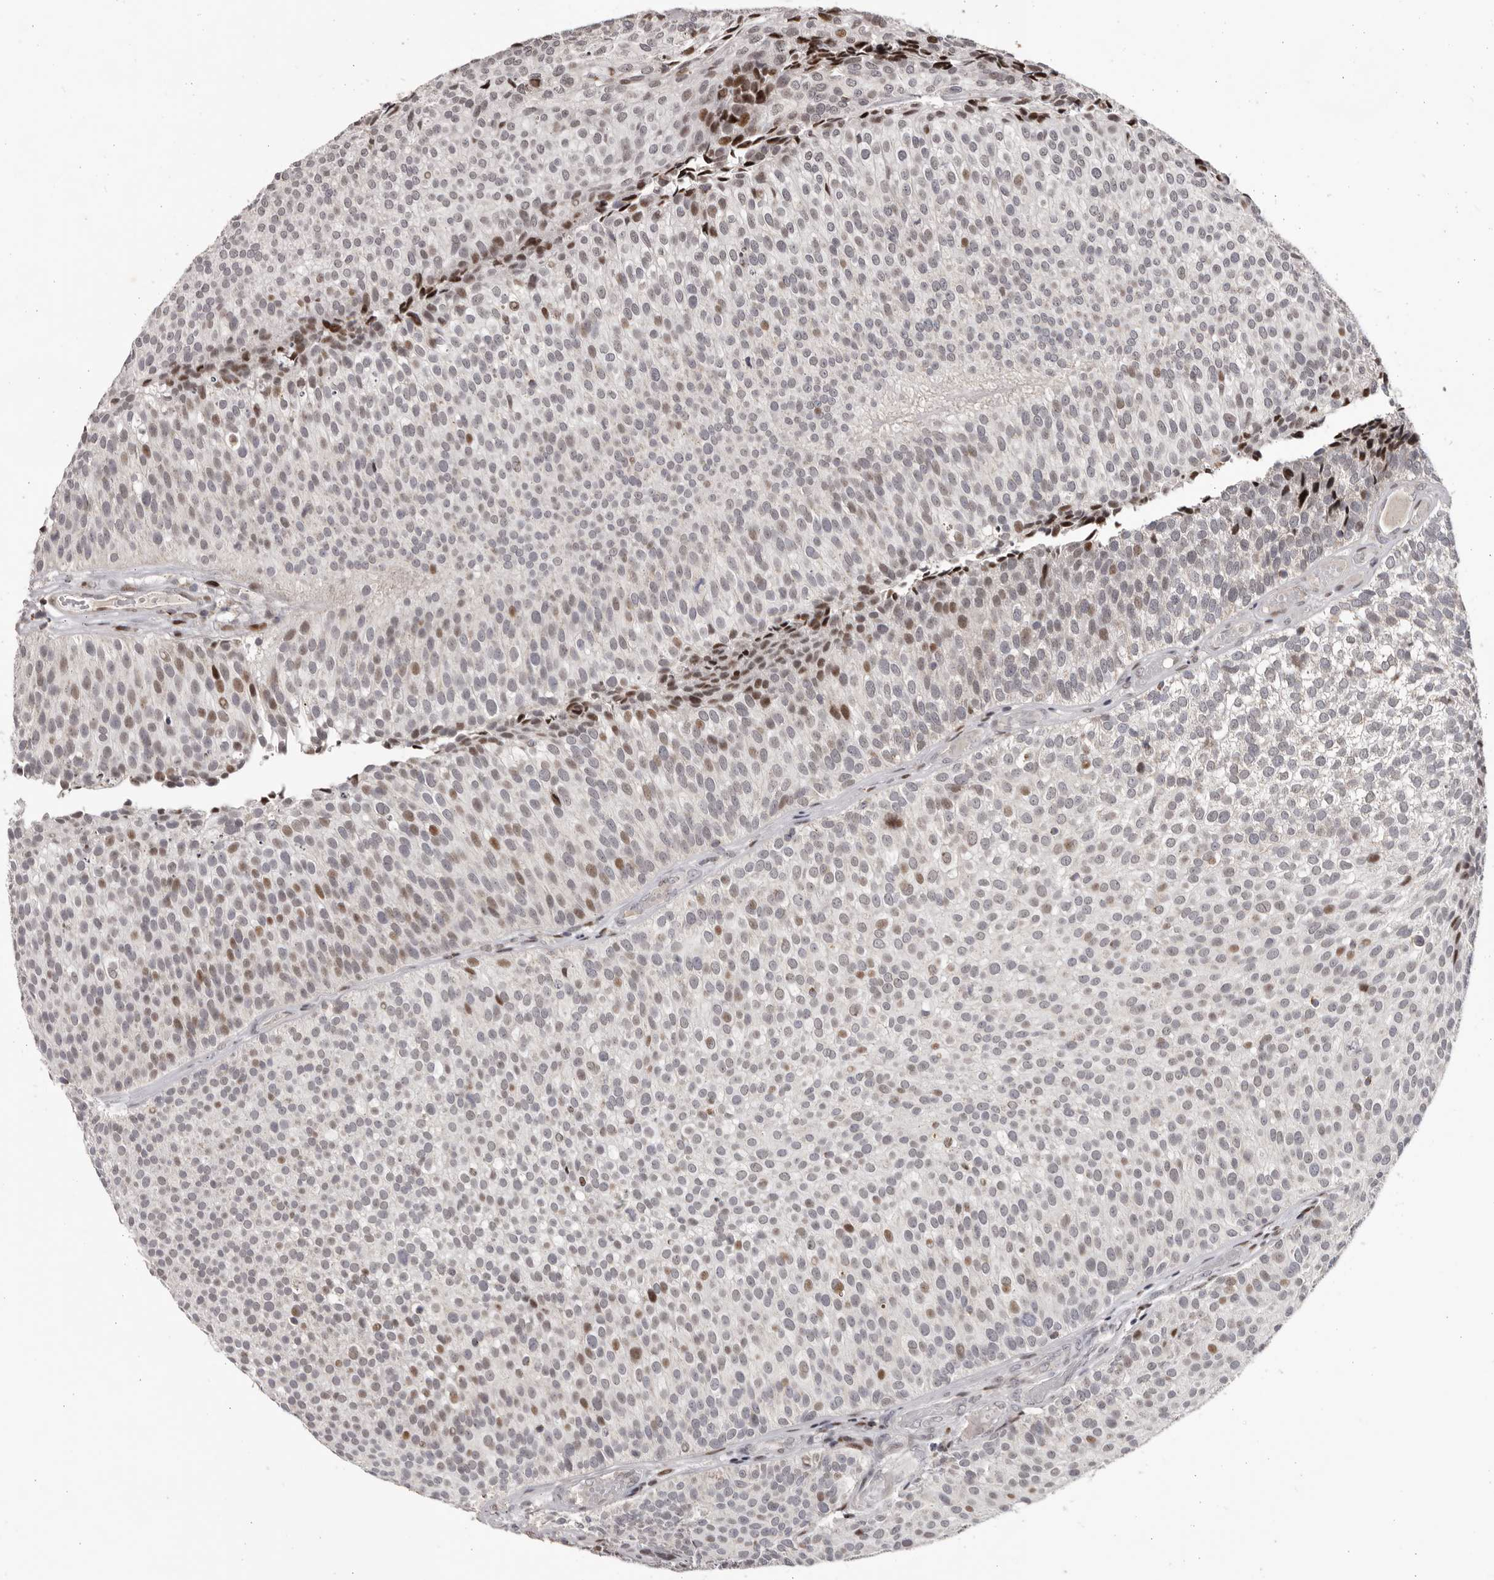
{"staining": {"intensity": "moderate", "quantity": "25%-75%", "location": "nuclear"}, "tissue": "urothelial cancer", "cell_type": "Tumor cells", "image_type": "cancer", "snomed": [{"axis": "morphology", "description": "Urothelial carcinoma, Low grade"}, {"axis": "topography", "description": "Urinary bladder"}], "caption": "This image demonstrates IHC staining of urothelial cancer, with medium moderate nuclear expression in approximately 25%-75% of tumor cells.", "gene": "C17orf99", "patient": {"sex": "male", "age": 86}}